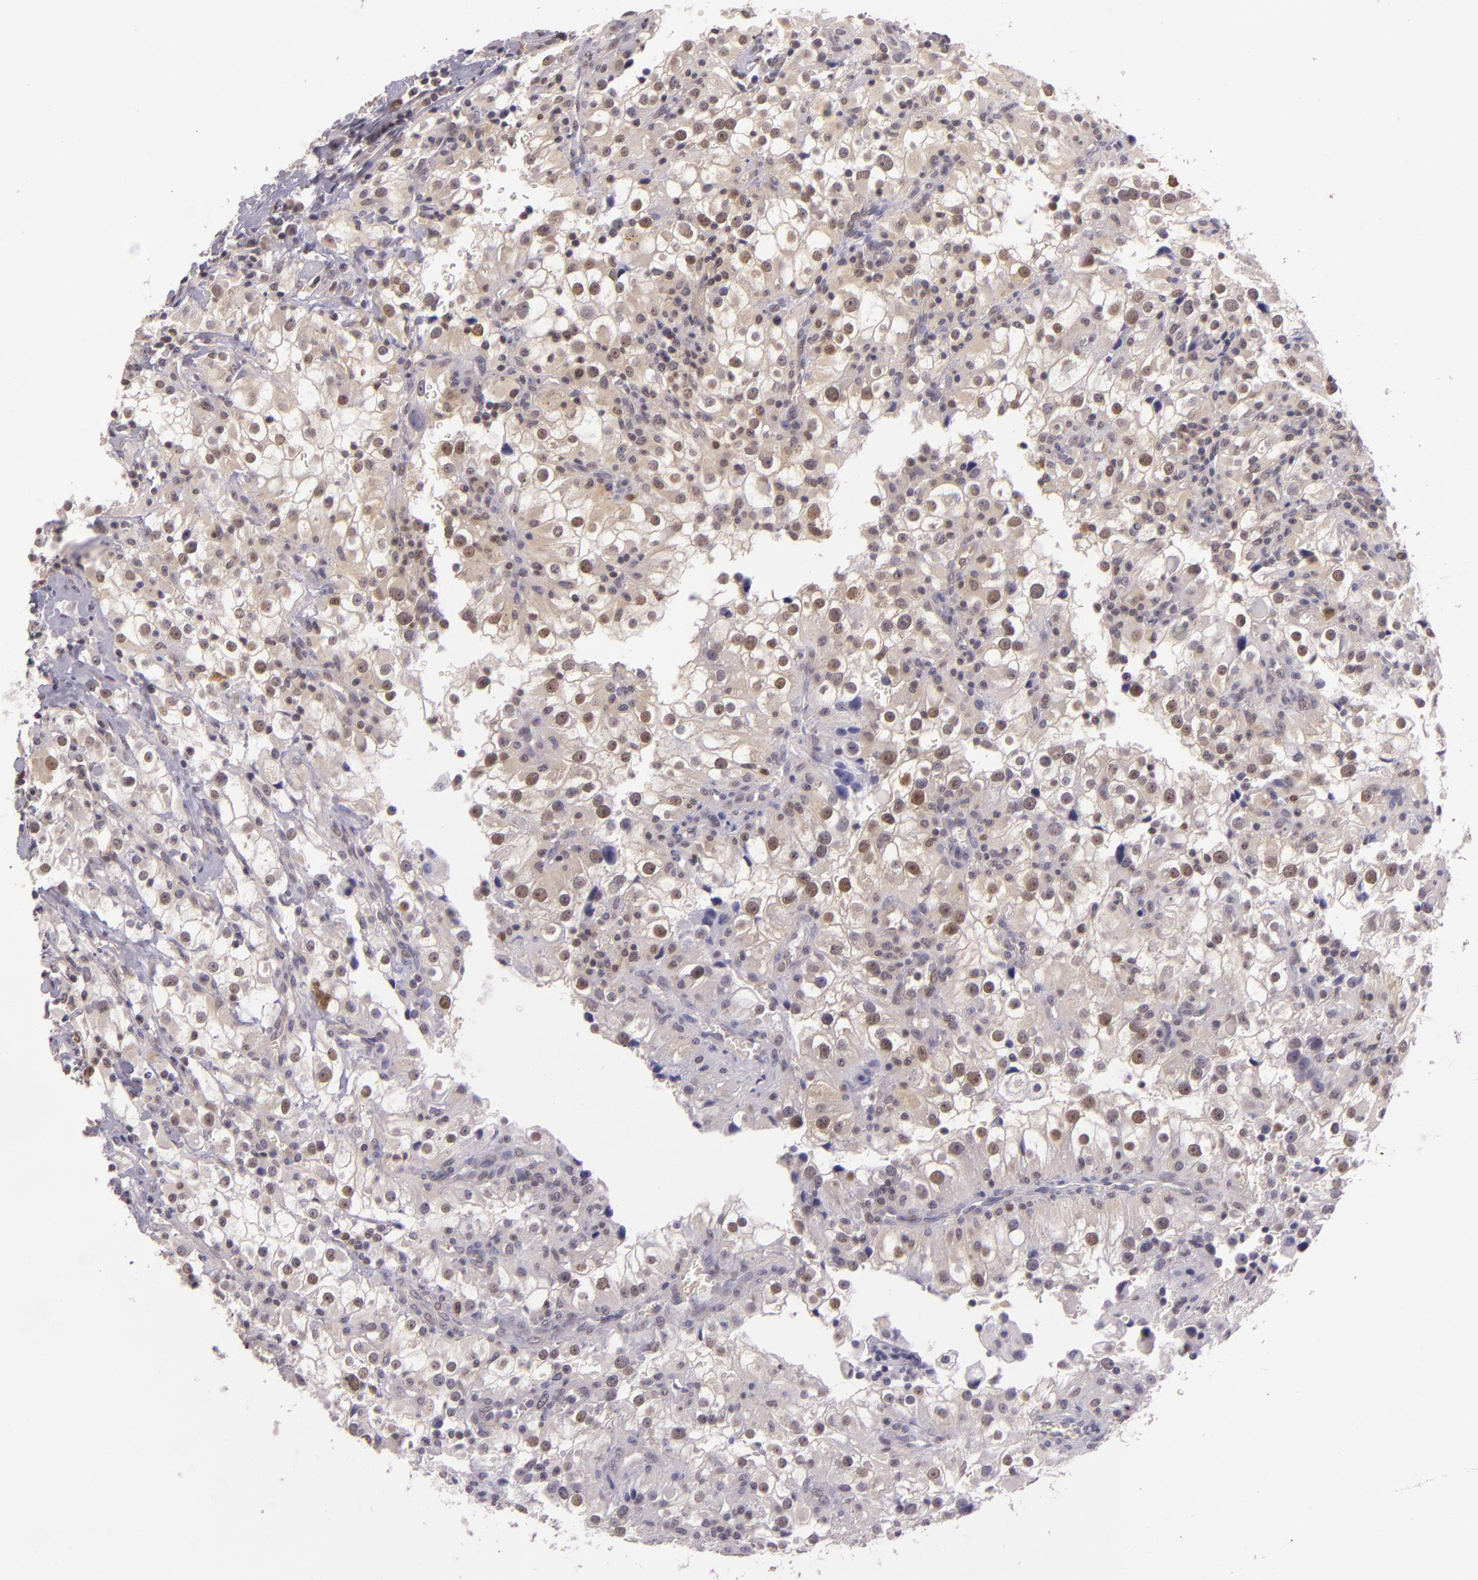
{"staining": {"intensity": "moderate", "quantity": "25%-75%", "location": "cytoplasmic/membranous,nuclear"}, "tissue": "renal cancer", "cell_type": "Tumor cells", "image_type": "cancer", "snomed": [{"axis": "morphology", "description": "Adenocarcinoma, NOS"}, {"axis": "topography", "description": "Kidney"}], "caption": "Immunohistochemical staining of human renal cancer exhibits medium levels of moderate cytoplasmic/membranous and nuclear protein expression in about 25%-75% of tumor cells. (DAB IHC with brightfield microscopy, high magnification).", "gene": "HSPA8", "patient": {"sex": "female", "age": 52}}